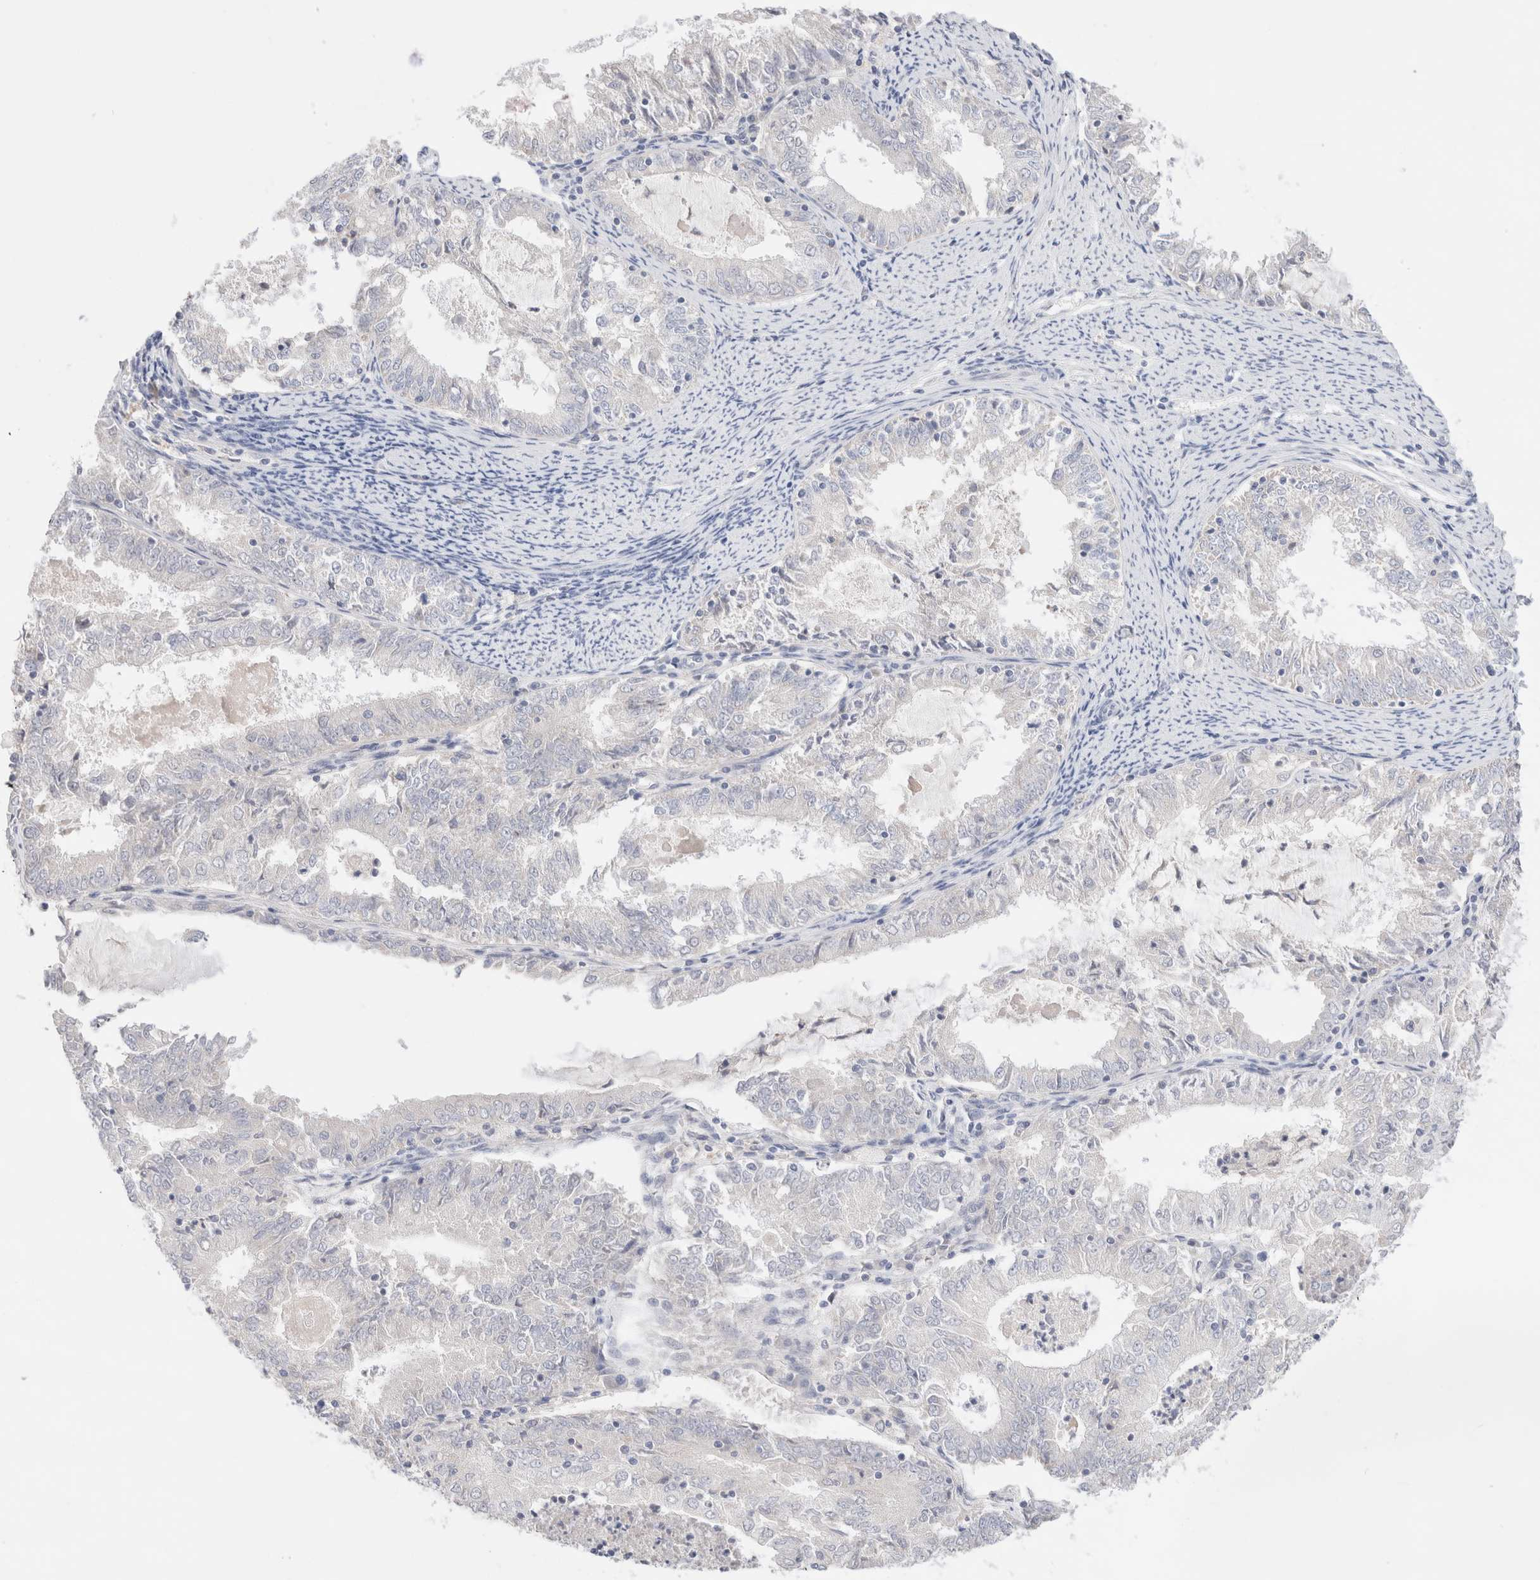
{"staining": {"intensity": "negative", "quantity": "none", "location": "none"}, "tissue": "endometrial cancer", "cell_type": "Tumor cells", "image_type": "cancer", "snomed": [{"axis": "morphology", "description": "Adenocarcinoma, NOS"}, {"axis": "topography", "description": "Endometrium"}], "caption": "Immunohistochemistry of human endometrial cancer (adenocarcinoma) demonstrates no positivity in tumor cells.", "gene": "SPATA20", "patient": {"sex": "female", "age": 57}}